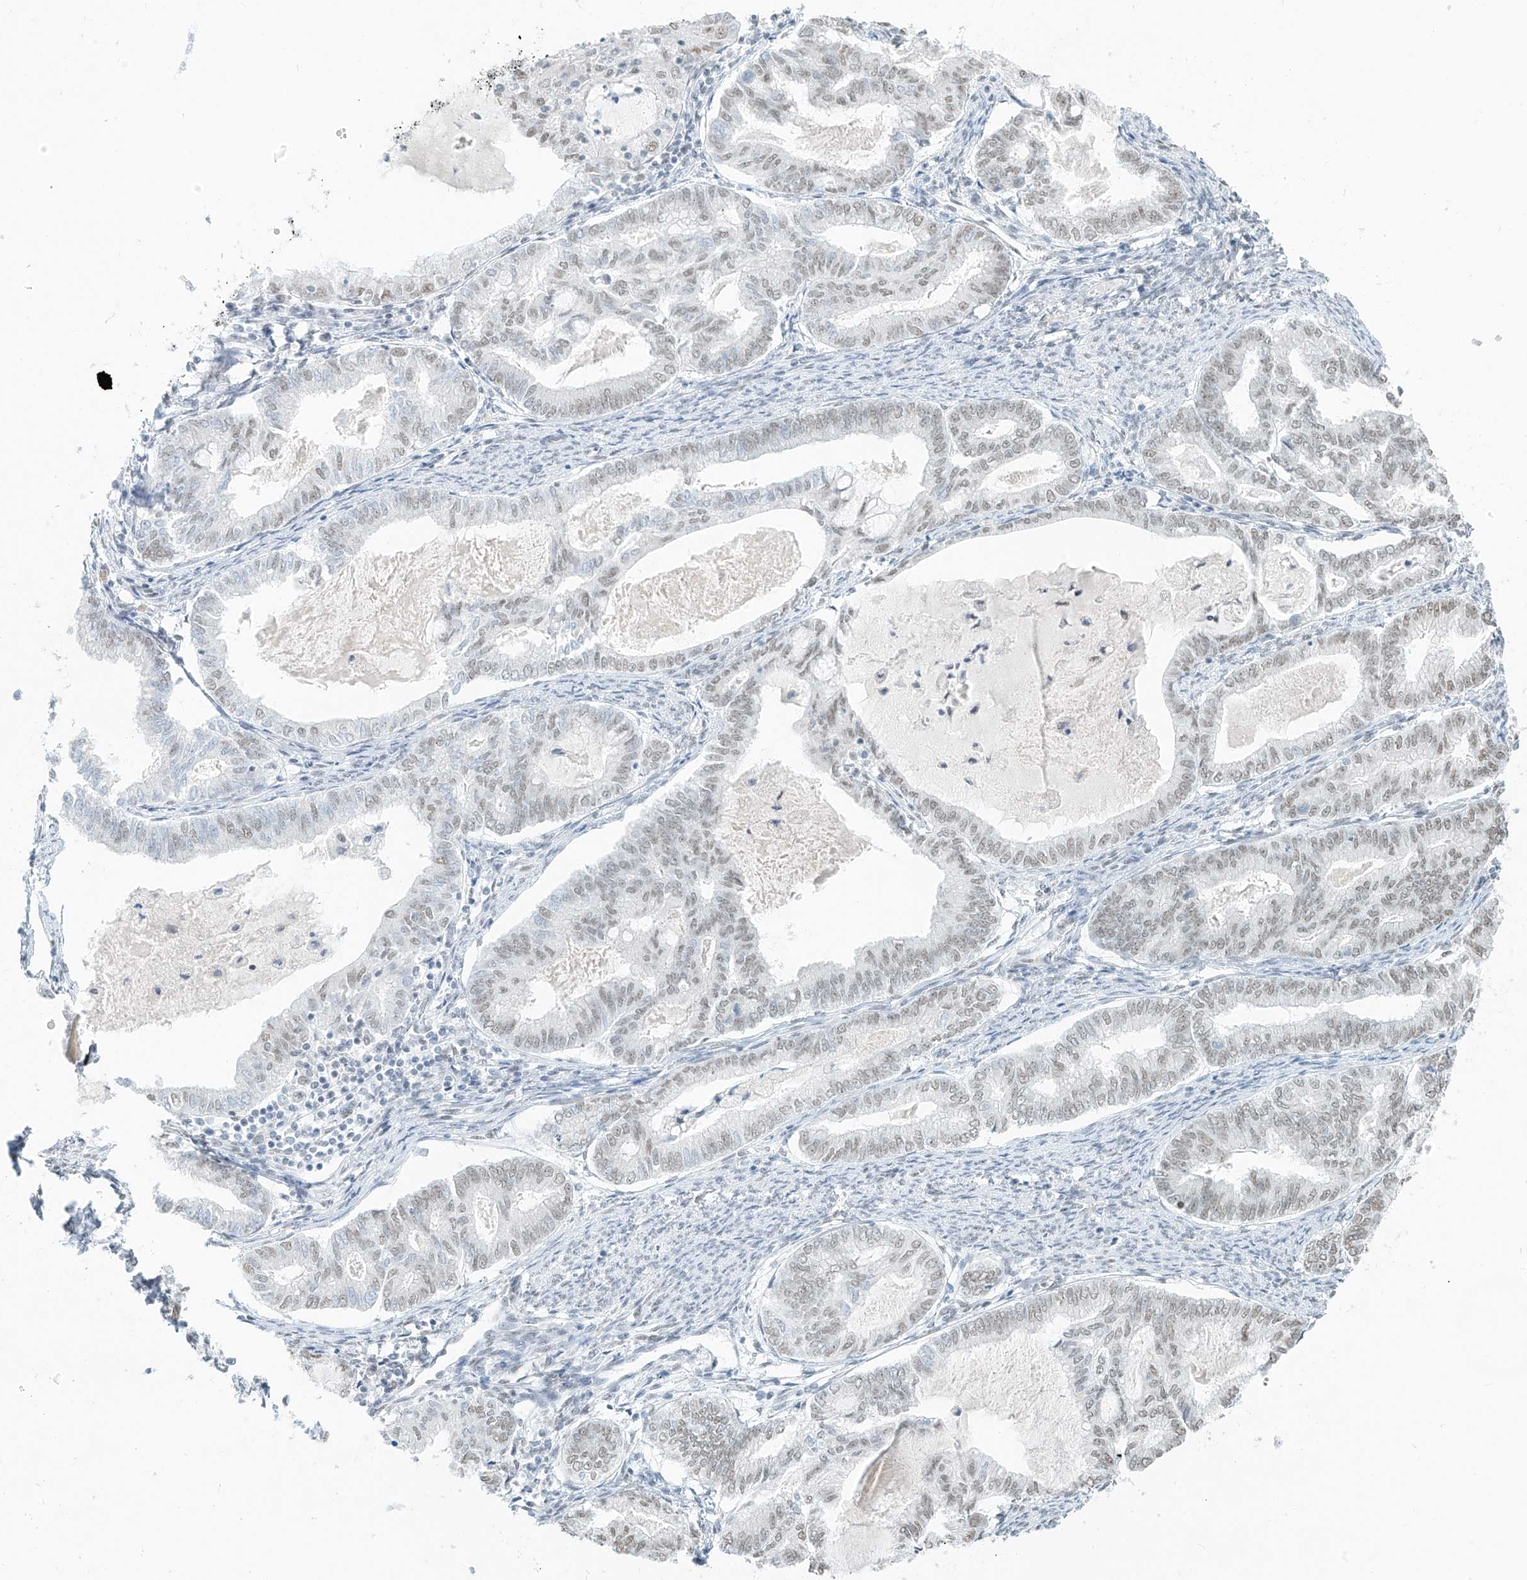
{"staining": {"intensity": "weak", "quantity": "<25%", "location": "nuclear"}, "tissue": "endometrial cancer", "cell_type": "Tumor cells", "image_type": "cancer", "snomed": [{"axis": "morphology", "description": "Adenocarcinoma, NOS"}, {"axis": "topography", "description": "Endometrium"}], "caption": "Tumor cells show no significant protein positivity in endometrial adenocarcinoma.", "gene": "PGC", "patient": {"sex": "female", "age": 79}}